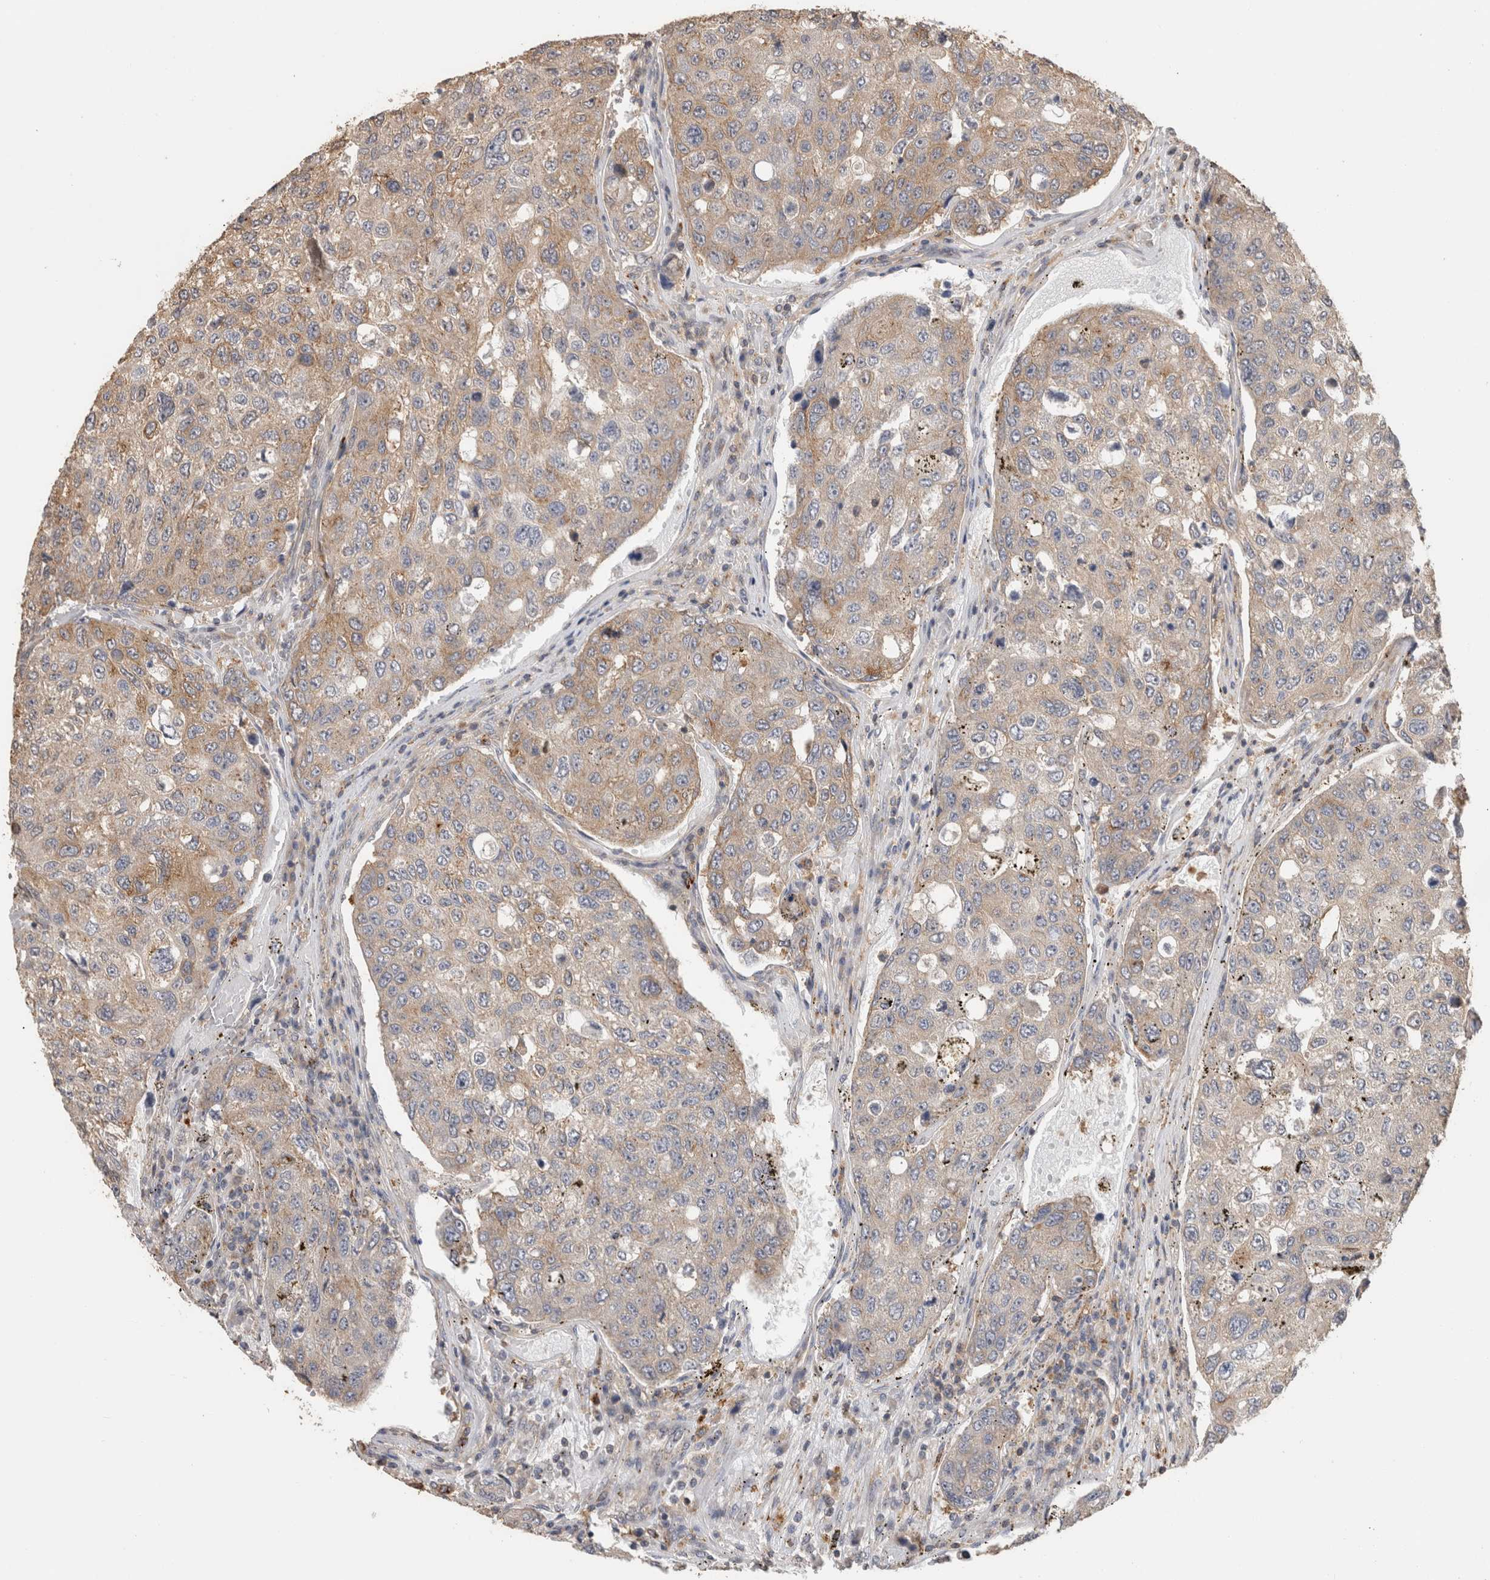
{"staining": {"intensity": "moderate", "quantity": "25%-75%", "location": "cytoplasmic/membranous"}, "tissue": "urothelial cancer", "cell_type": "Tumor cells", "image_type": "cancer", "snomed": [{"axis": "morphology", "description": "Urothelial carcinoma, High grade"}, {"axis": "topography", "description": "Lymph node"}, {"axis": "topography", "description": "Urinary bladder"}], "caption": "DAB (3,3'-diaminobenzidine) immunohistochemical staining of high-grade urothelial carcinoma shows moderate cytoplasmic/membranous protein staining in about 25%-75% of tumor cells.", "gene": "CLIP1", "patient": {"sex": "male", "age": 51}}